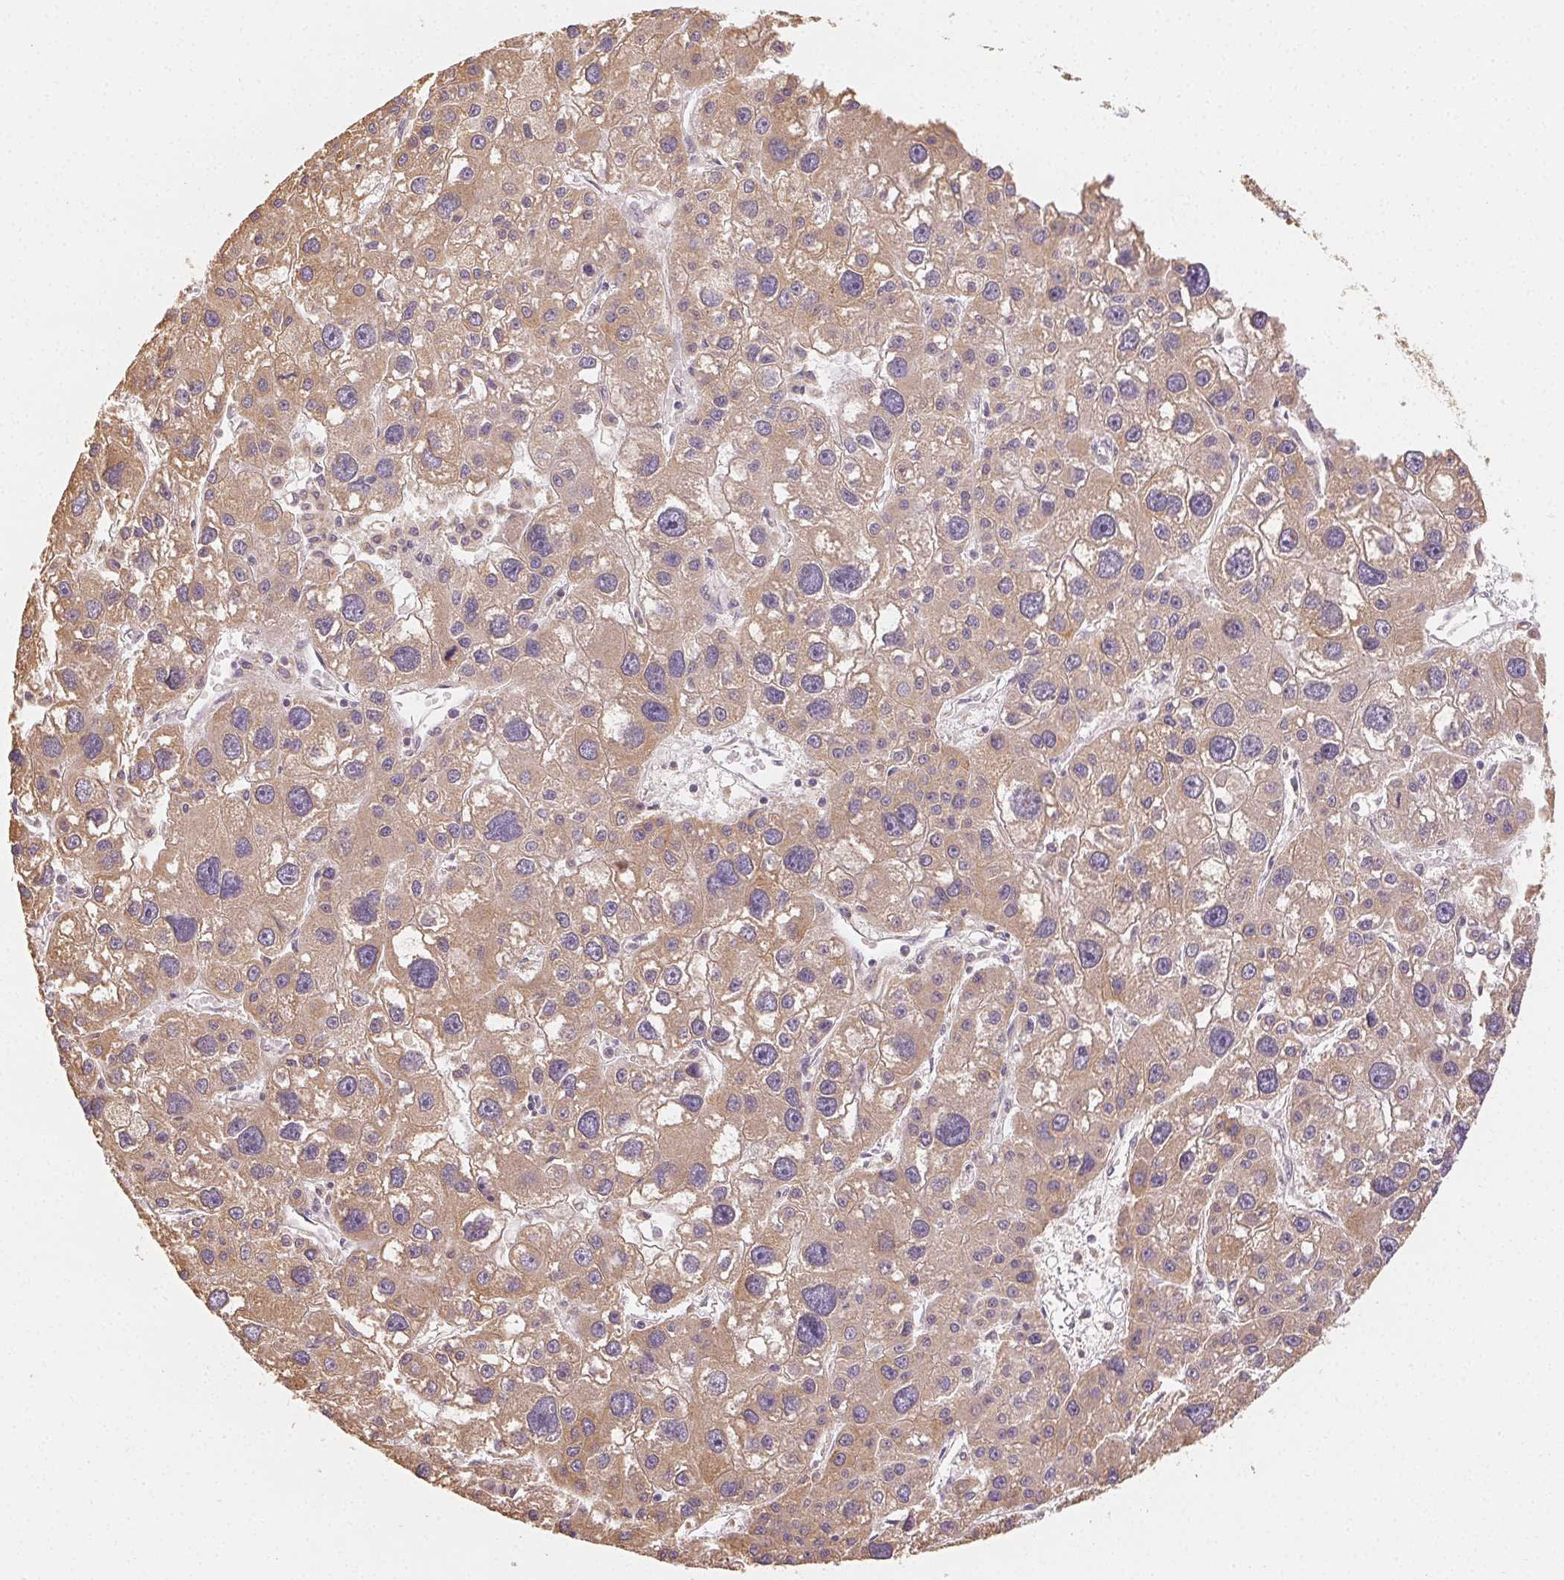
{"staining": {"intensity": "weak", "quantity": ">75%", "location": "cytoplasmic/membranous"}, "tissue": "liver cancer", "cell_type": "Tumor cells", "image_type": "cancer", "snomed": [{"axis": "morphology", "description": "Carcinoma, Hepatocellular, NOS"}, {"axis": "topography", "description": "Liver"}], "caption": "Immunohistochemical staining of human liver cancer (hepatocellular carcinoma) shows low levels of weak cytoplasmic/membranous protein positivity in approximately >75% of tumor cells.", "gene": "SEZ6L2", "patient": {"sex": "male", "age": 73}}